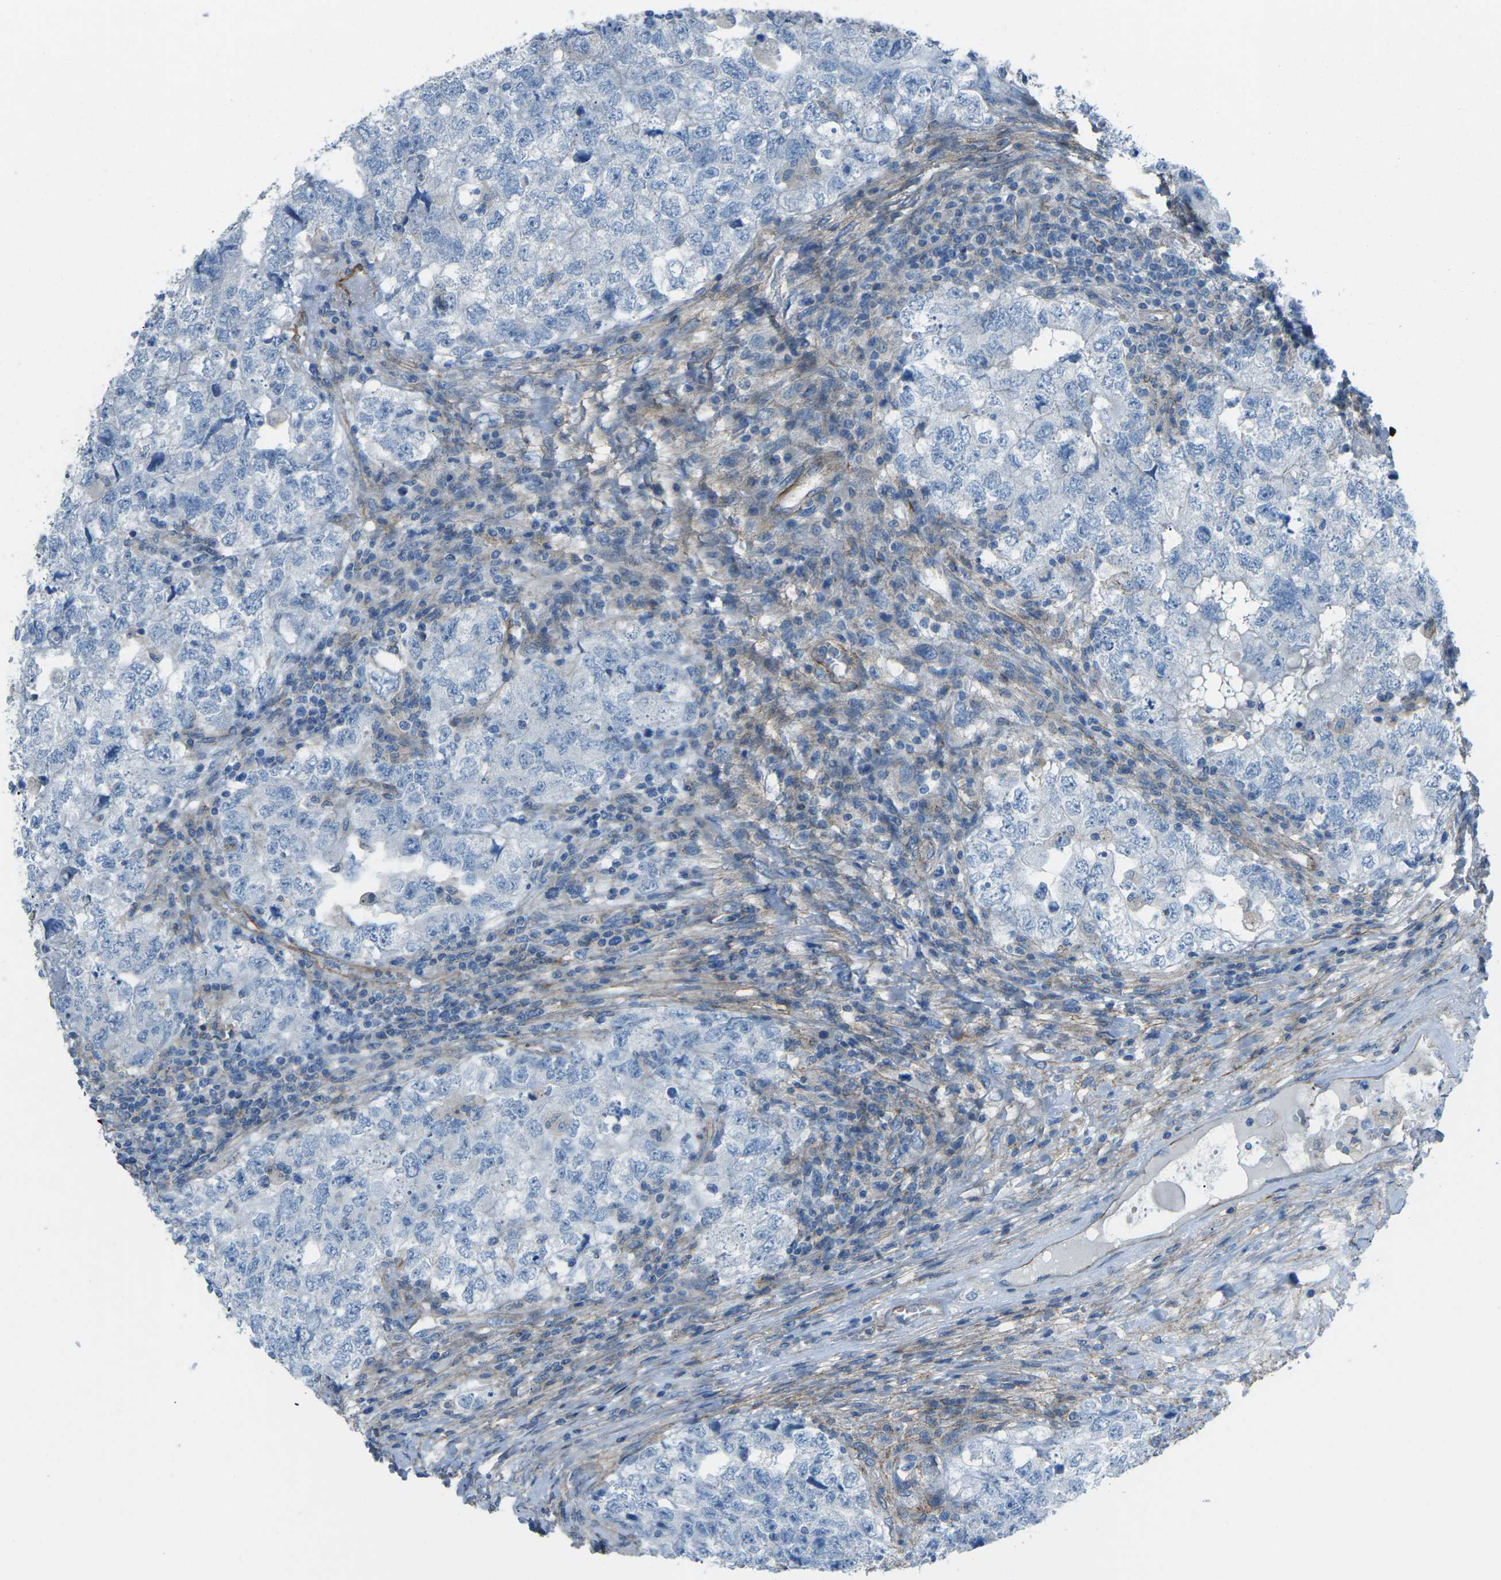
{"staining": {"intensity": "negative", "quantity": "none", "location": "none"}, "tissue": "testis cancer", "cell_type": "Tumor cells", "image_type": "cancer", "snomed": [{"axis": "morphology", "description": "Carcinoma, Embryonal, NOS"}, {"axis": "topography", "description": "Testis"}], "caption": "An image of human embryonal carcinoma (testis) is negative for staining in tumor cells. (IHC, brightfield microscopy, high magnification).", "gene": "UTRN", "patient": {"sex": "male", "age": 36}}